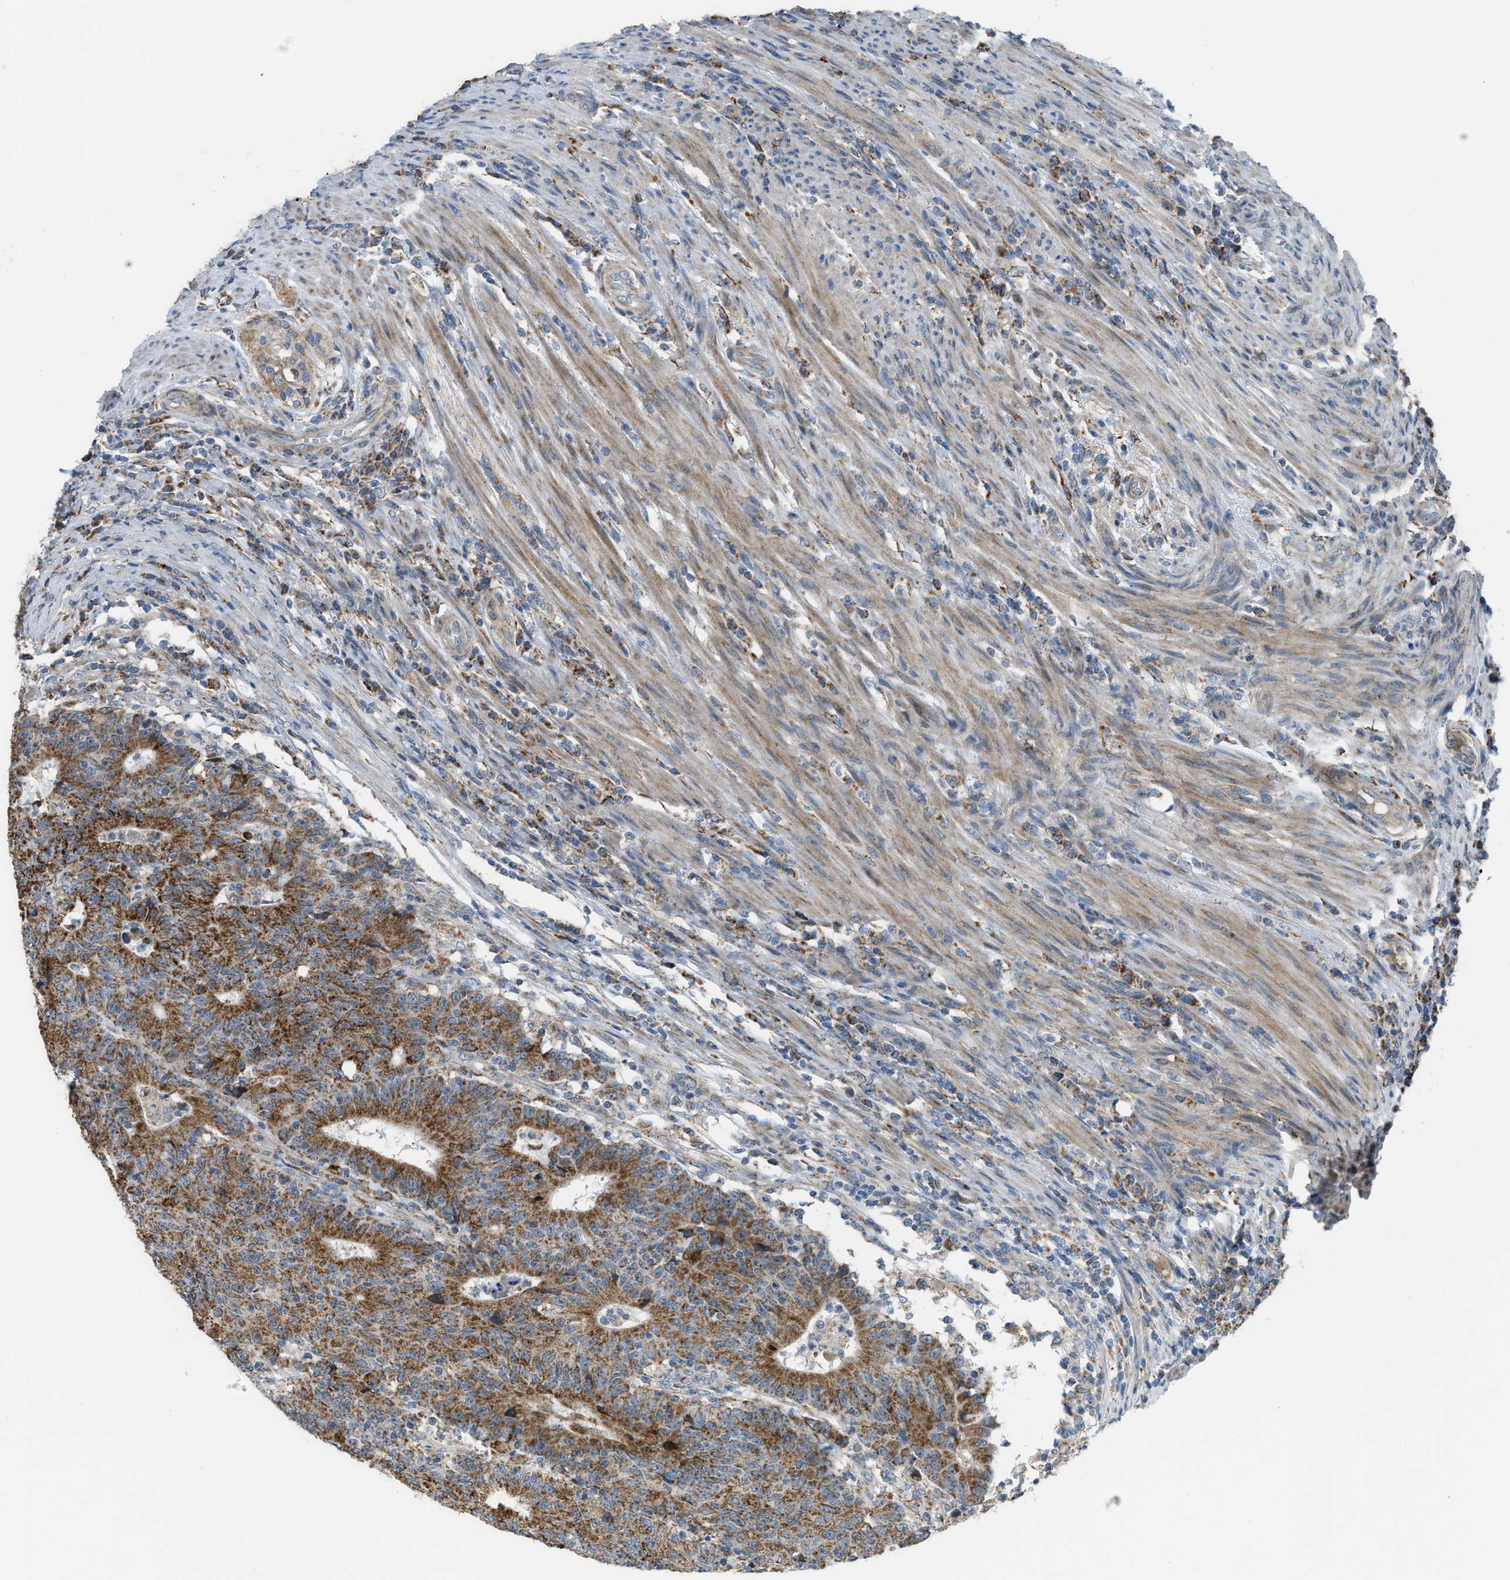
{"staining": {"intensity": "moderate", "quantity": ">75%", "location": "cytoplasmic/membranous"}, "tissue": "colorectal cancer", "cell_type": "Tumor cells", "image_type": "cancer", "snomed": [{"axis": "morphology", "description": "Normal tissue, NOS"}, {"axis": "morphology", "description": "Adenocarcinoma, NOS"}, {"axis": "topography", "description": "Colon"}], "caption": "Tumor cells display medium levels of moderate cytoplasmic/membranous expression in approximately >75% of cells in adenocarcinoma (colorectal).", "gene": "SMIM20", "patient": {"sex": "female", "age": 75}}